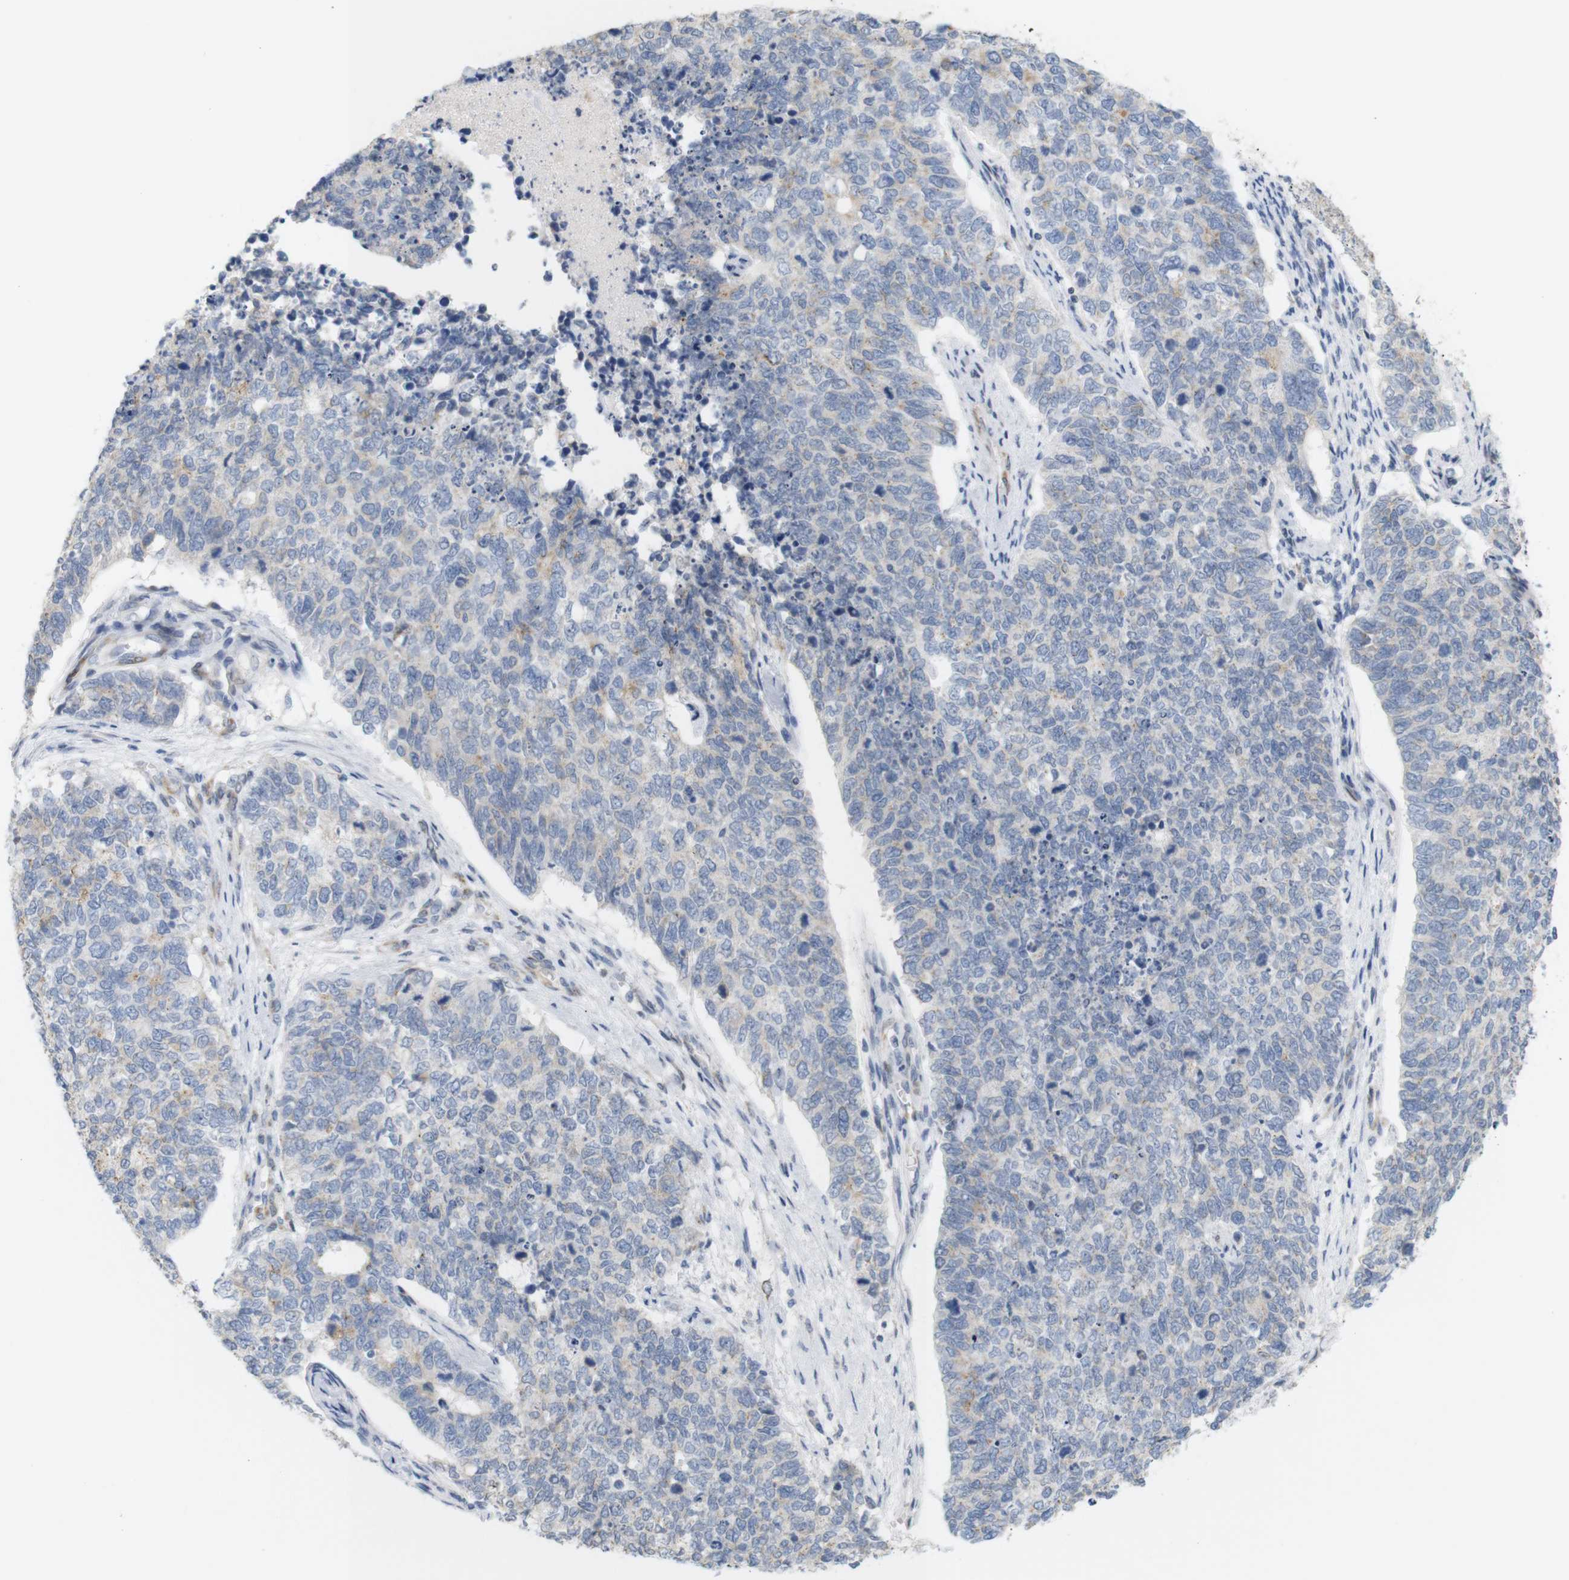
{"staining": {"intensity": "moderate", "quantity": "<25%", "location": "cytoplasmic/membranous"}, "tissue": "cervical cancer", "cell_type": "Tumor cells", "image_type": "cancer", "snomed": [{"axis": "morphology", "description": "Squamous cell carcinoma, NOS"}, {"axis": "topography", "description": "Cervix"}], "caption": "The immunohistochemical stain shows moderate cytoplasmic/membranous staining in tumor cells of cervical cancer tissue.", "gene": "ITPR1", "patient": {"sex": "female", "age": 63}}